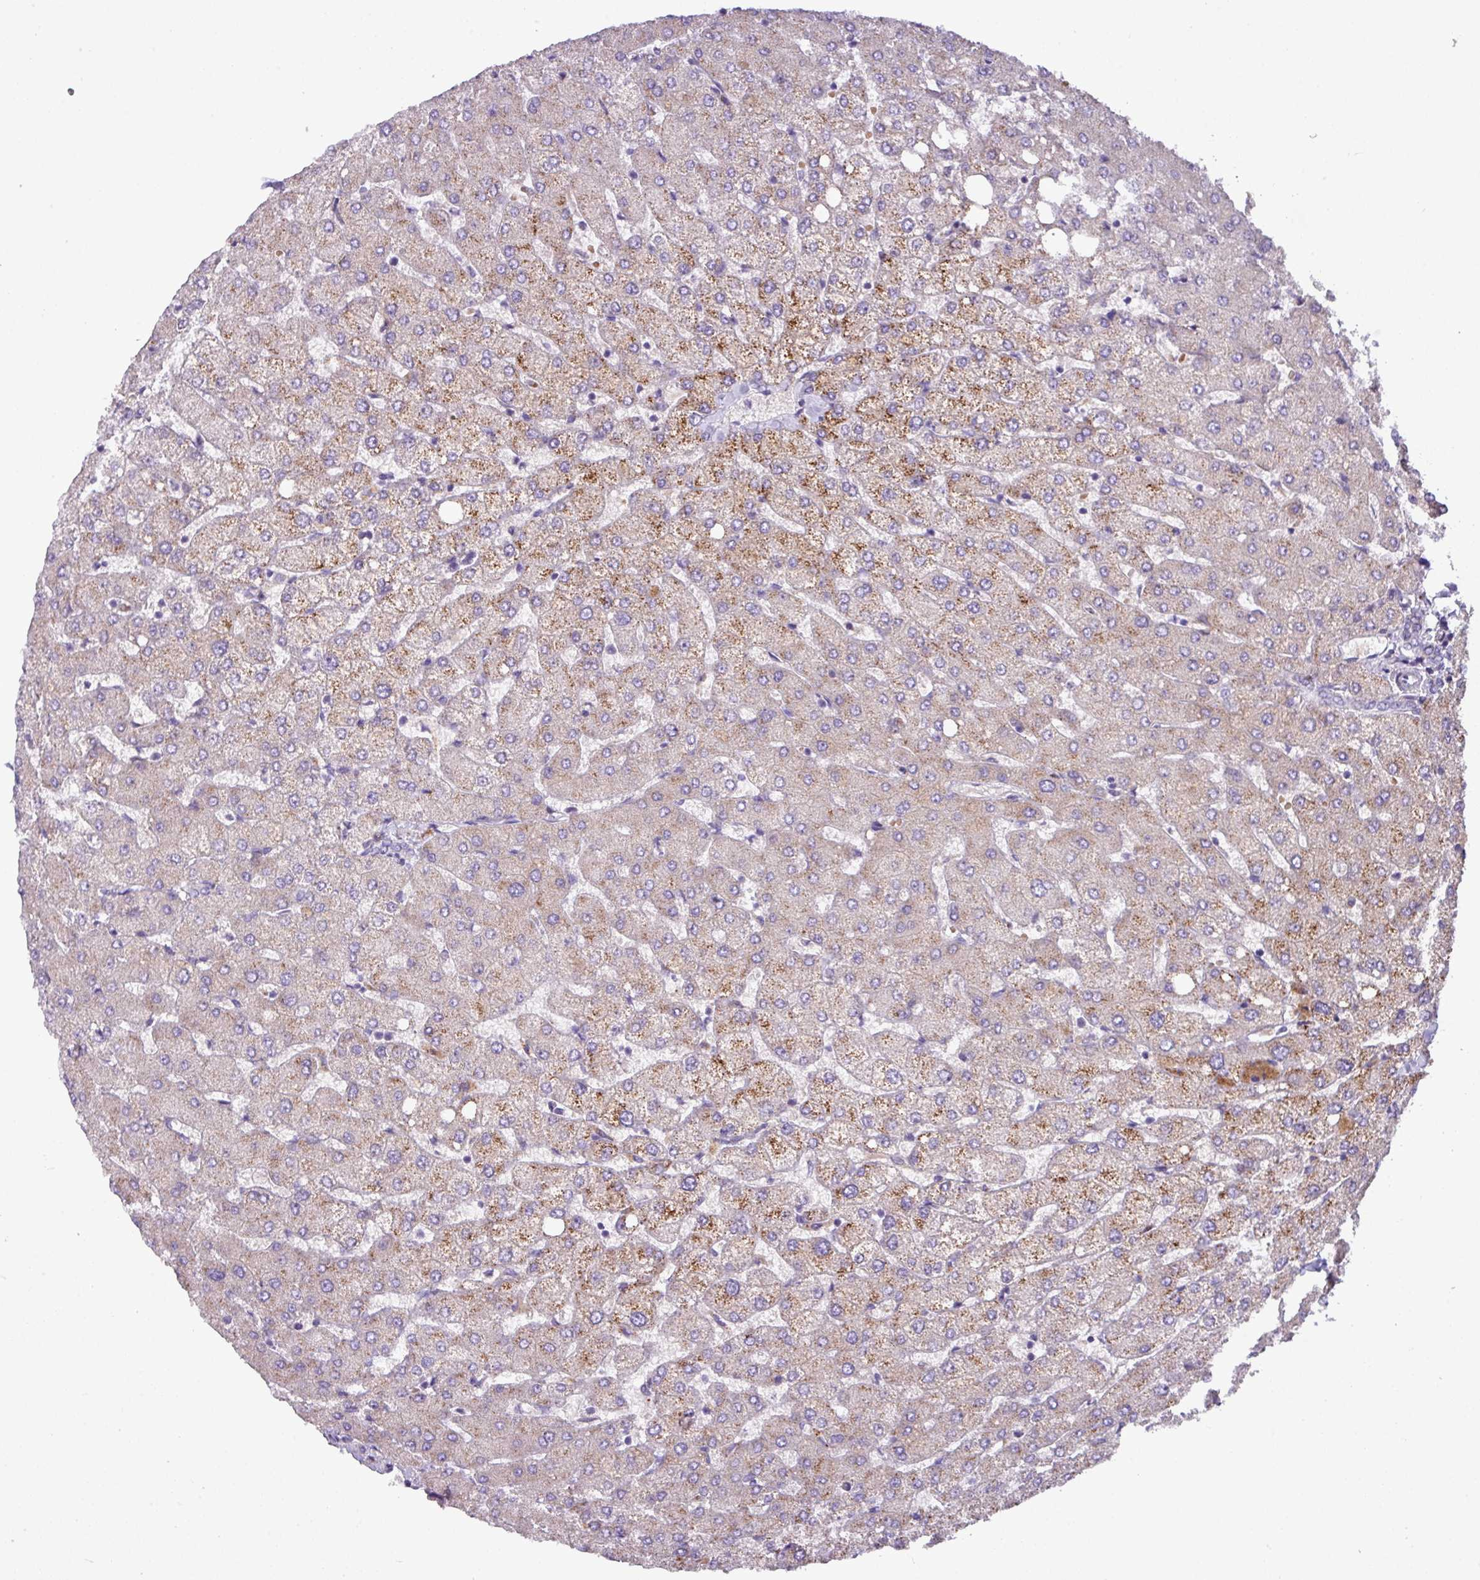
{"staining": {"intensity": "negative", "quantity": "none", "location": "none"}, "tissue": "liver", "cell_type": "Cholangiocytes", "image_type": "normal", "snomed": [{"axis": "morphology", "description": "Normal tissue, NOS"}, {"axis": "topography", "description": "Liver"}], "caption": "IHC photomicrograph of benign liver: liver stained with DAB (3,3'-diaminobenzidine) reveals no significant protein expression in cholangiocytes.", "gene": "IL17A", "patient": {"sex": "female", "age": 54}}